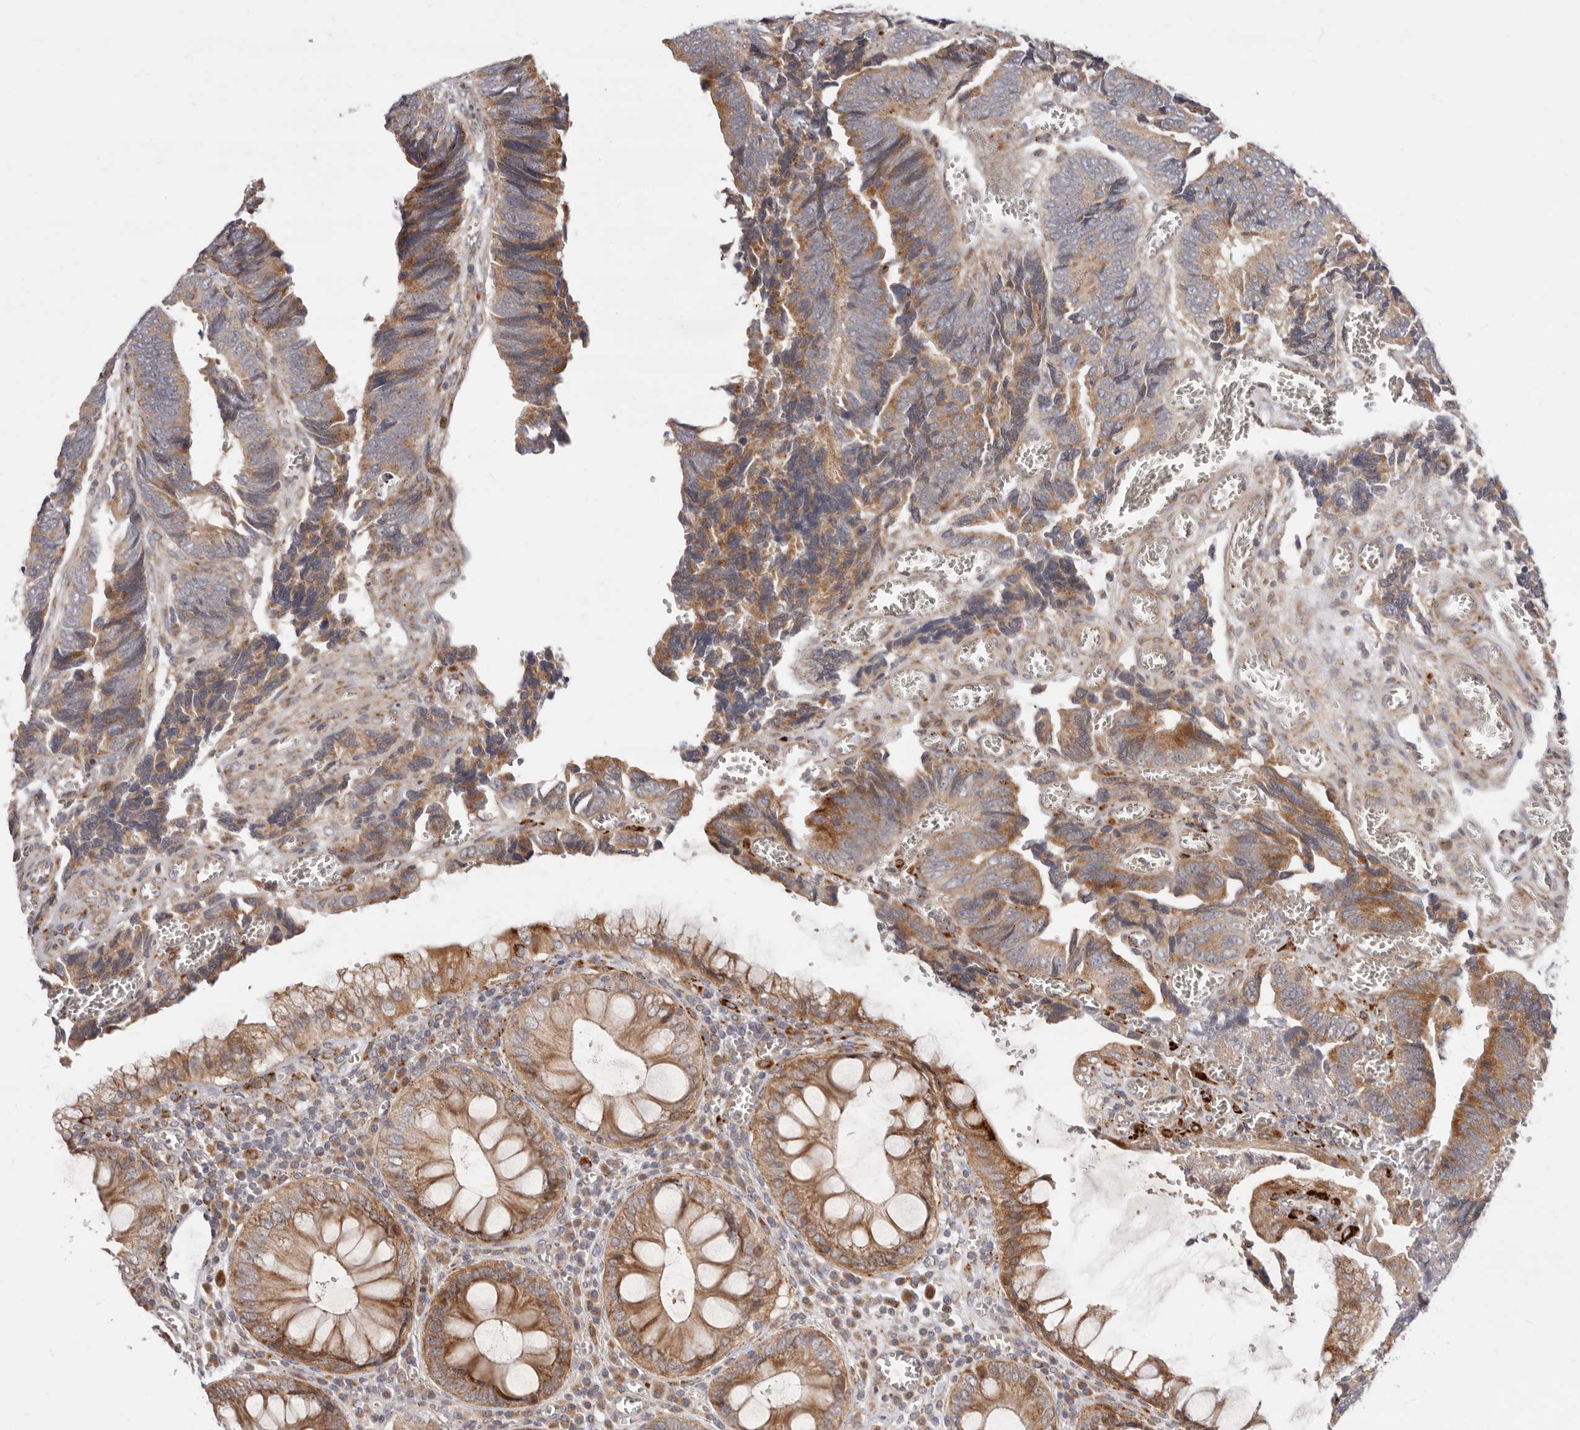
{"staining": {"intensity": "moderate", "quantity": ">75%", "location": "cytoplasmic/membranous"}, "tissue": "colorectal cancer", "cell_type": "Tumor cells", "image_type": "cancer", "snomed": [{"axis": "morphology", "description": "Adenocarcinoma, NOS"}, {"axis": "topography", "description": "Colon"}], "caption": "The micrograph shows immunohistochemical staining of adenocarcinoma (colorectal). There is moderate cytoplasmic/membranous positivity is appreciated in approximately >75% of tumor cells. (DAB = brown stain, brightfield microscopy at high magnification).", "gene": "TOR3A", "patient": {"sex": "male", "age": 72}}